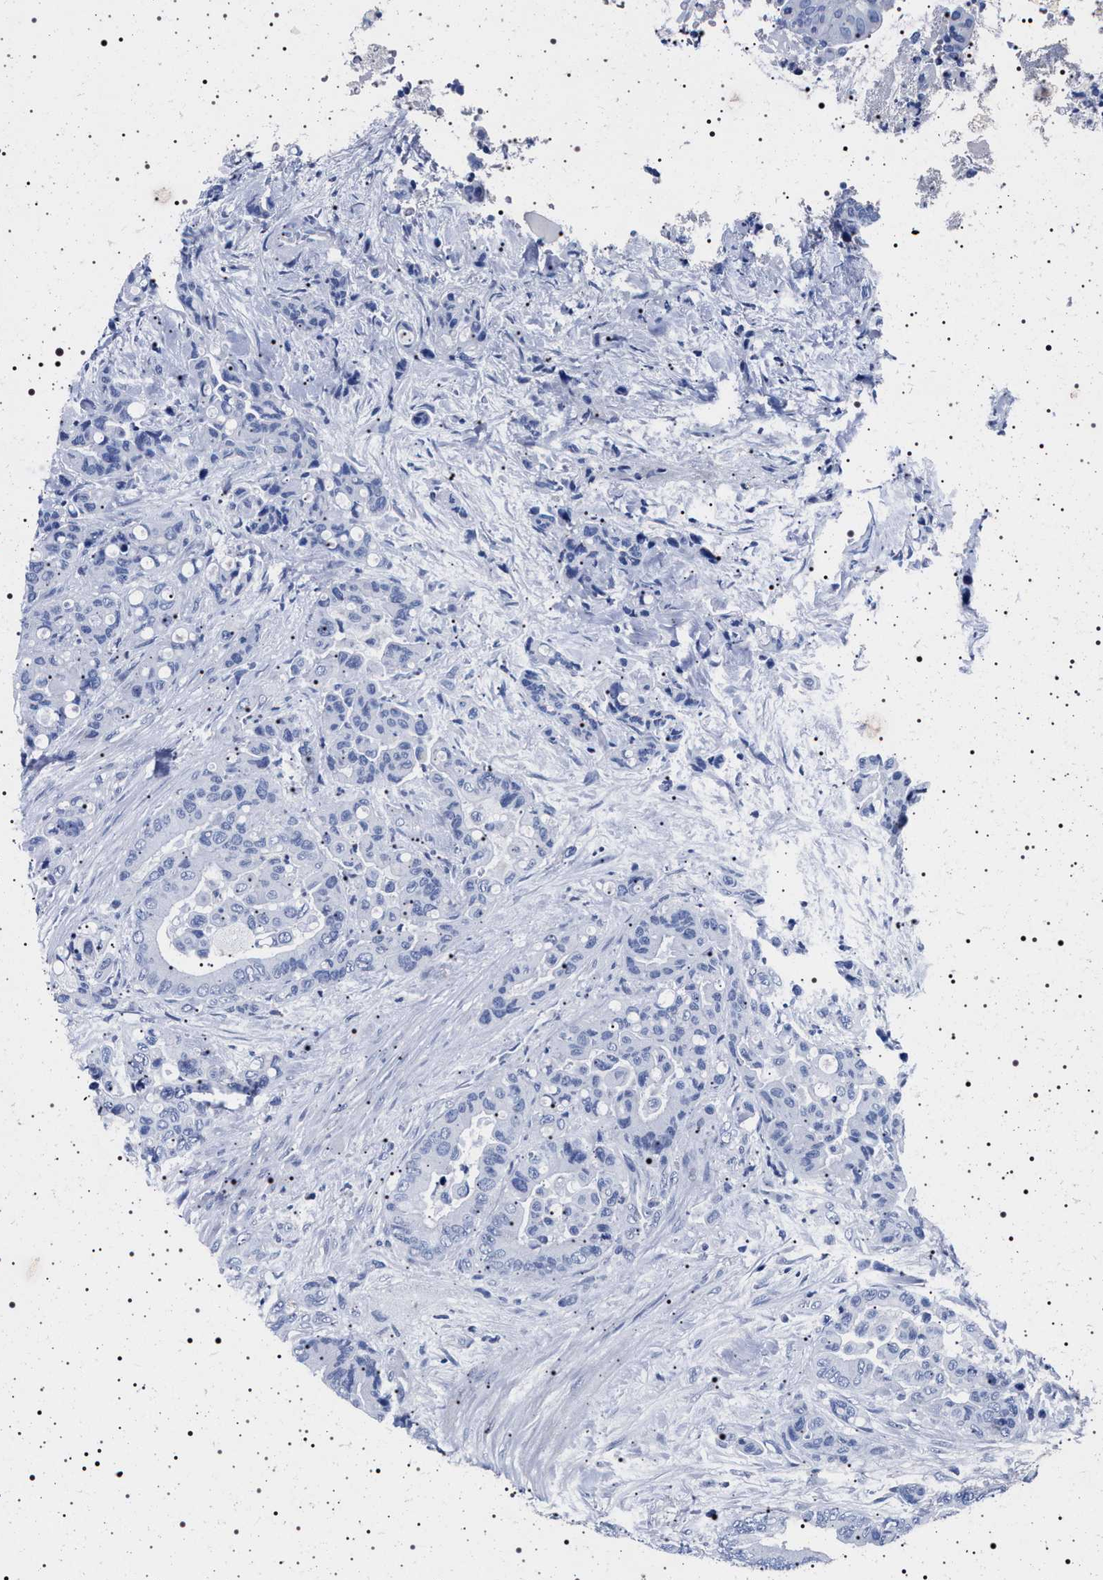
{"staining": {"intensity": "negative", "quantity": "none", "location": "none"}, "tissue": "colorectal cancer", "cell_type": "Tumor cells", "image_type": "cancer", "snomed": [{"axis": "morphology", "description": "Normal tissue, NOS"}, {"axis": "morphology", "description": "Adenocarcinoma, NOS"}, {"axis": "topography", "description": "Colon"}], "caption": "There is no significant positivity in tumor cells of colorectal adenocarcinoma. Brightfield microscopy of immunohistochemistry stained with DAB (3,3'-diaminobenzidine) (brown) and hematoxylin (blue), captured at high magnification.", "gene": "MAPK10", "patient": {"sex": "male", "age": 82}}